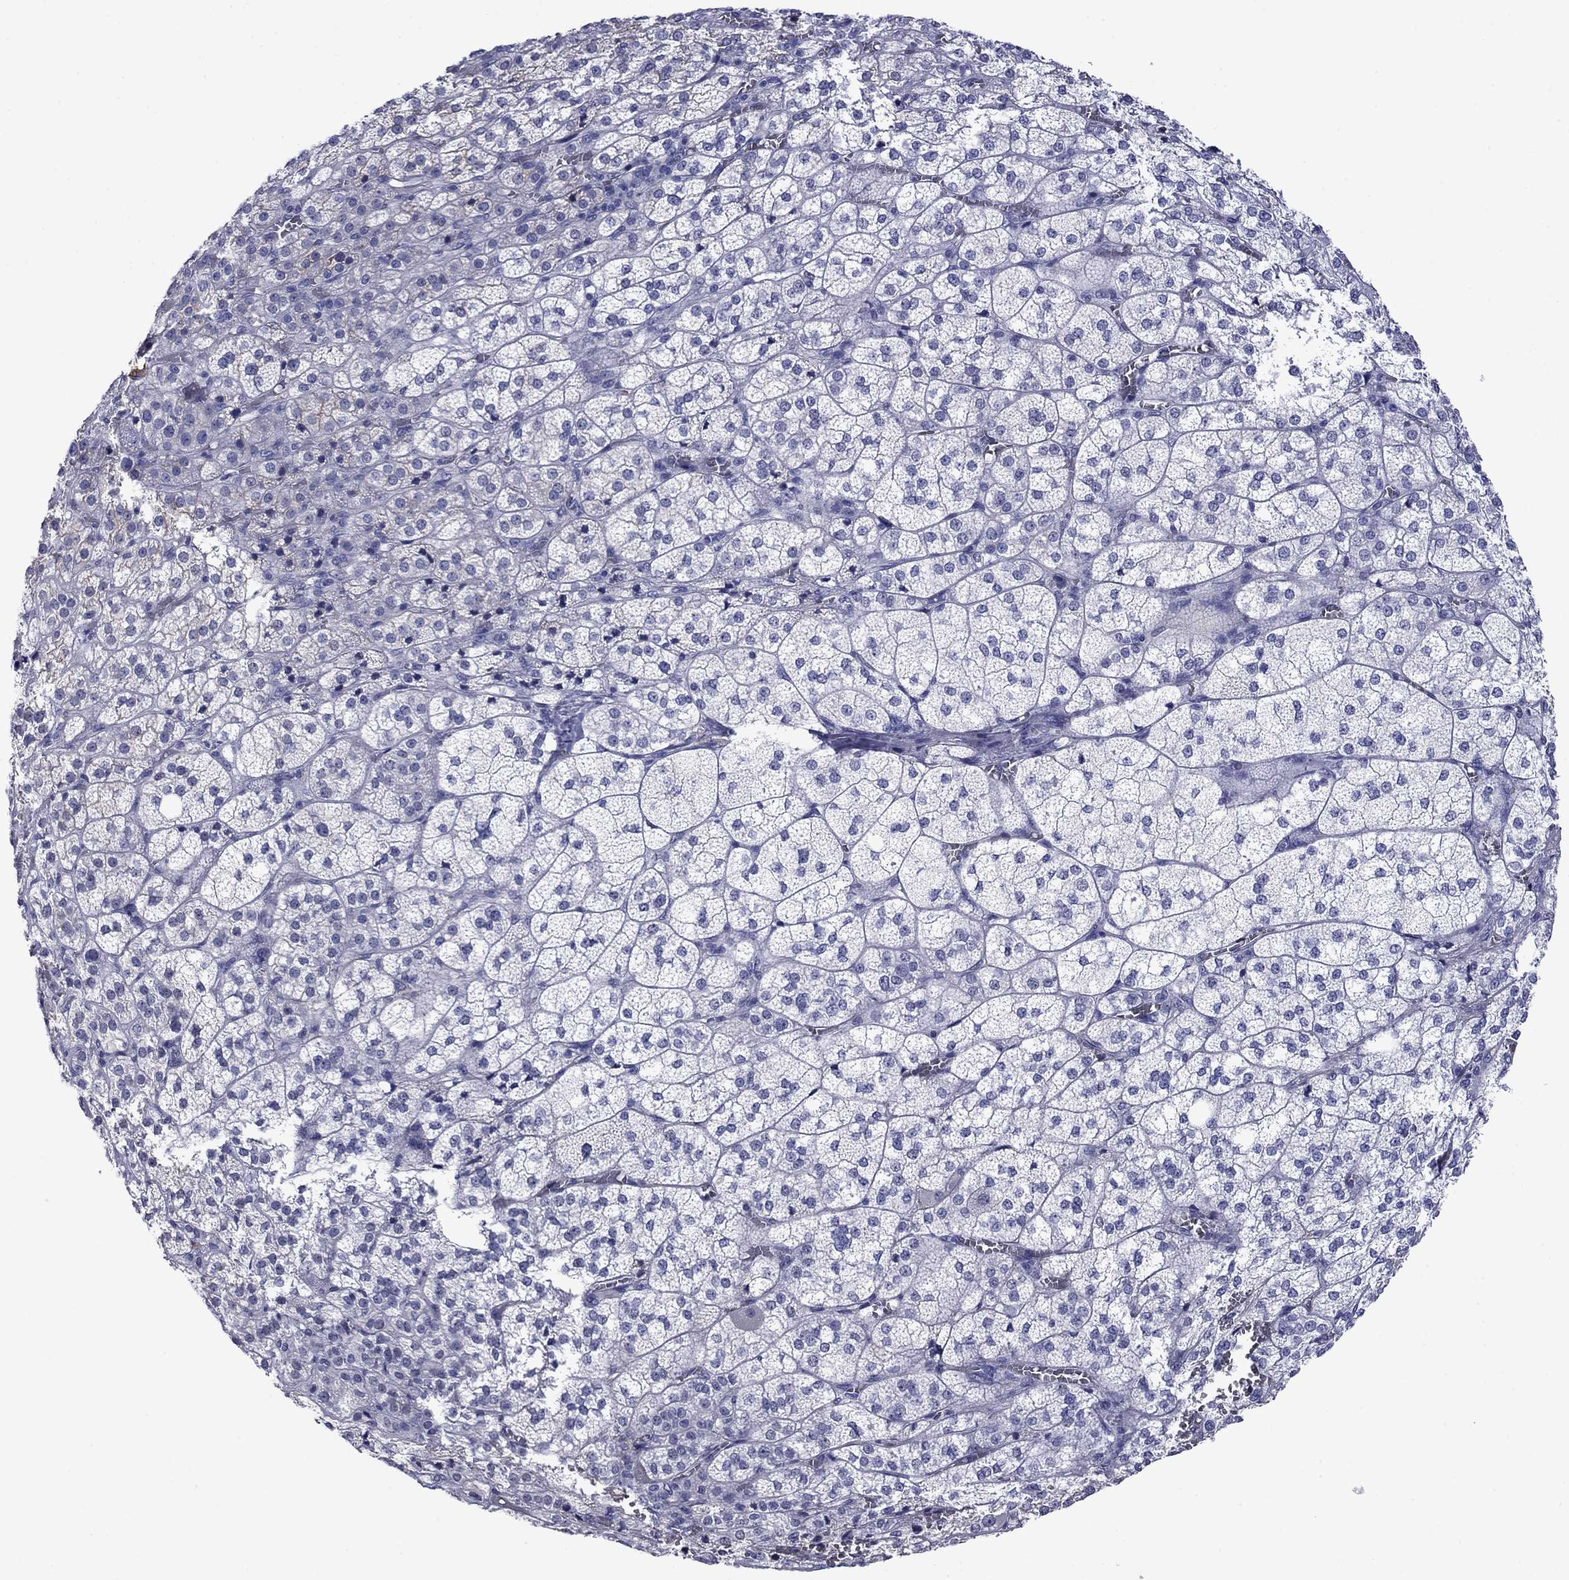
{"staining": {"intensity": "negative", "quantity": "none", "location": "none"}, "tissue": "adrenal gland", "cell_type": "Glandular cells", "image_type": "normal", "snomed": [{"axis": "morphology", "description": "Normal tissue, NOS"}, {"axis": "topography", "description": "Adrenal gland"}], "caption": "DAB (3,3'-diaminobenzidine) immunohistochemical staining of unremarkable human adrenal gland shows no significant staining in glandular cells. (Brightfield microscopy of DAB immunohistochemistry (IHC) at high magnification).", "gene": "APOA2", "patient": {"sex": "female", "age": 60}}